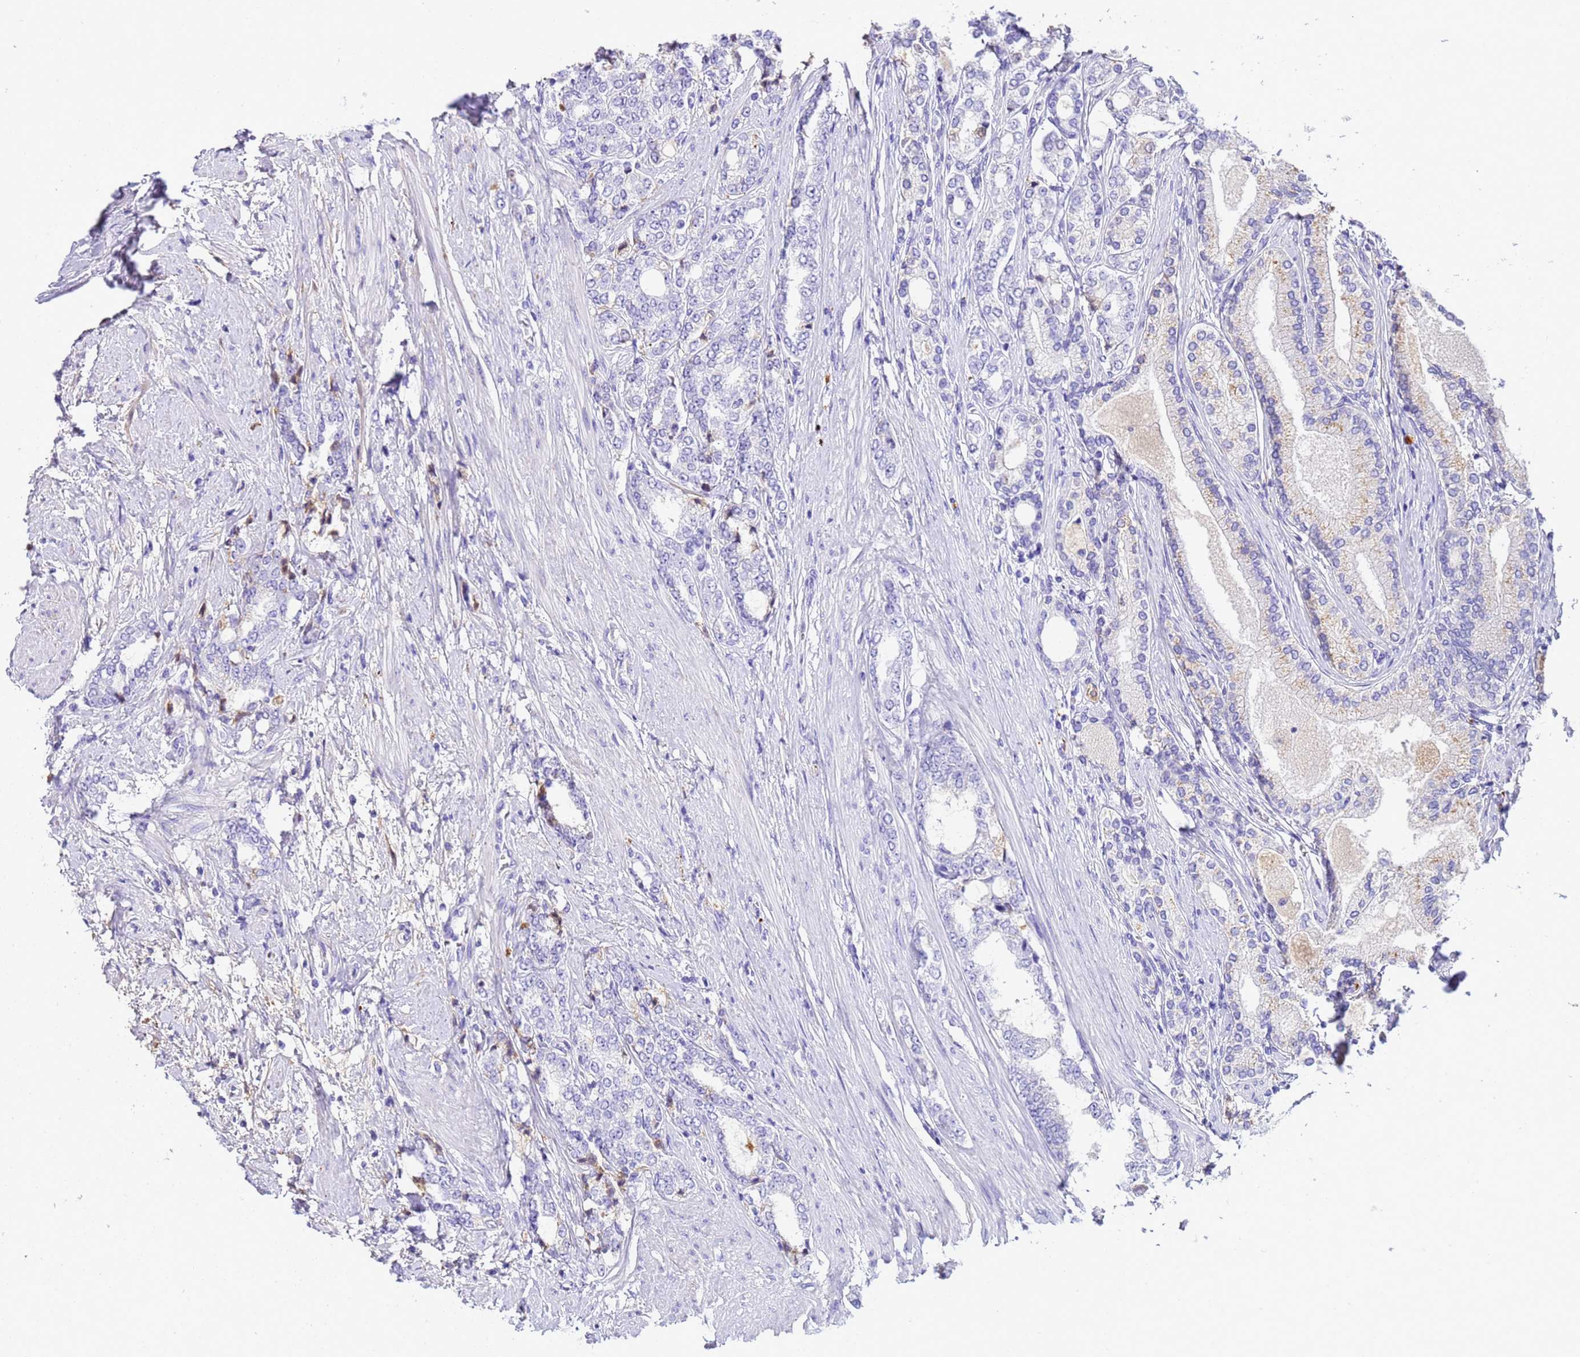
{"staining": {"intensity": "negative", "quantity": "none", "location": "none"}, "tissue": "prostate cancer", "cell_type": "Tumor cells", "image_type": "cancer", "snomed": [{"axis": "morphology", "description": "Adenocarcinoma, High grade"}, {"axis": "topography", "description": "Prostate"}], "caption": "The micrograph demonstrates no significant expression in tumor cells of prostate cancer.", "gene": "CFHR2", "patient": {"sex": "male", "age": 64}}